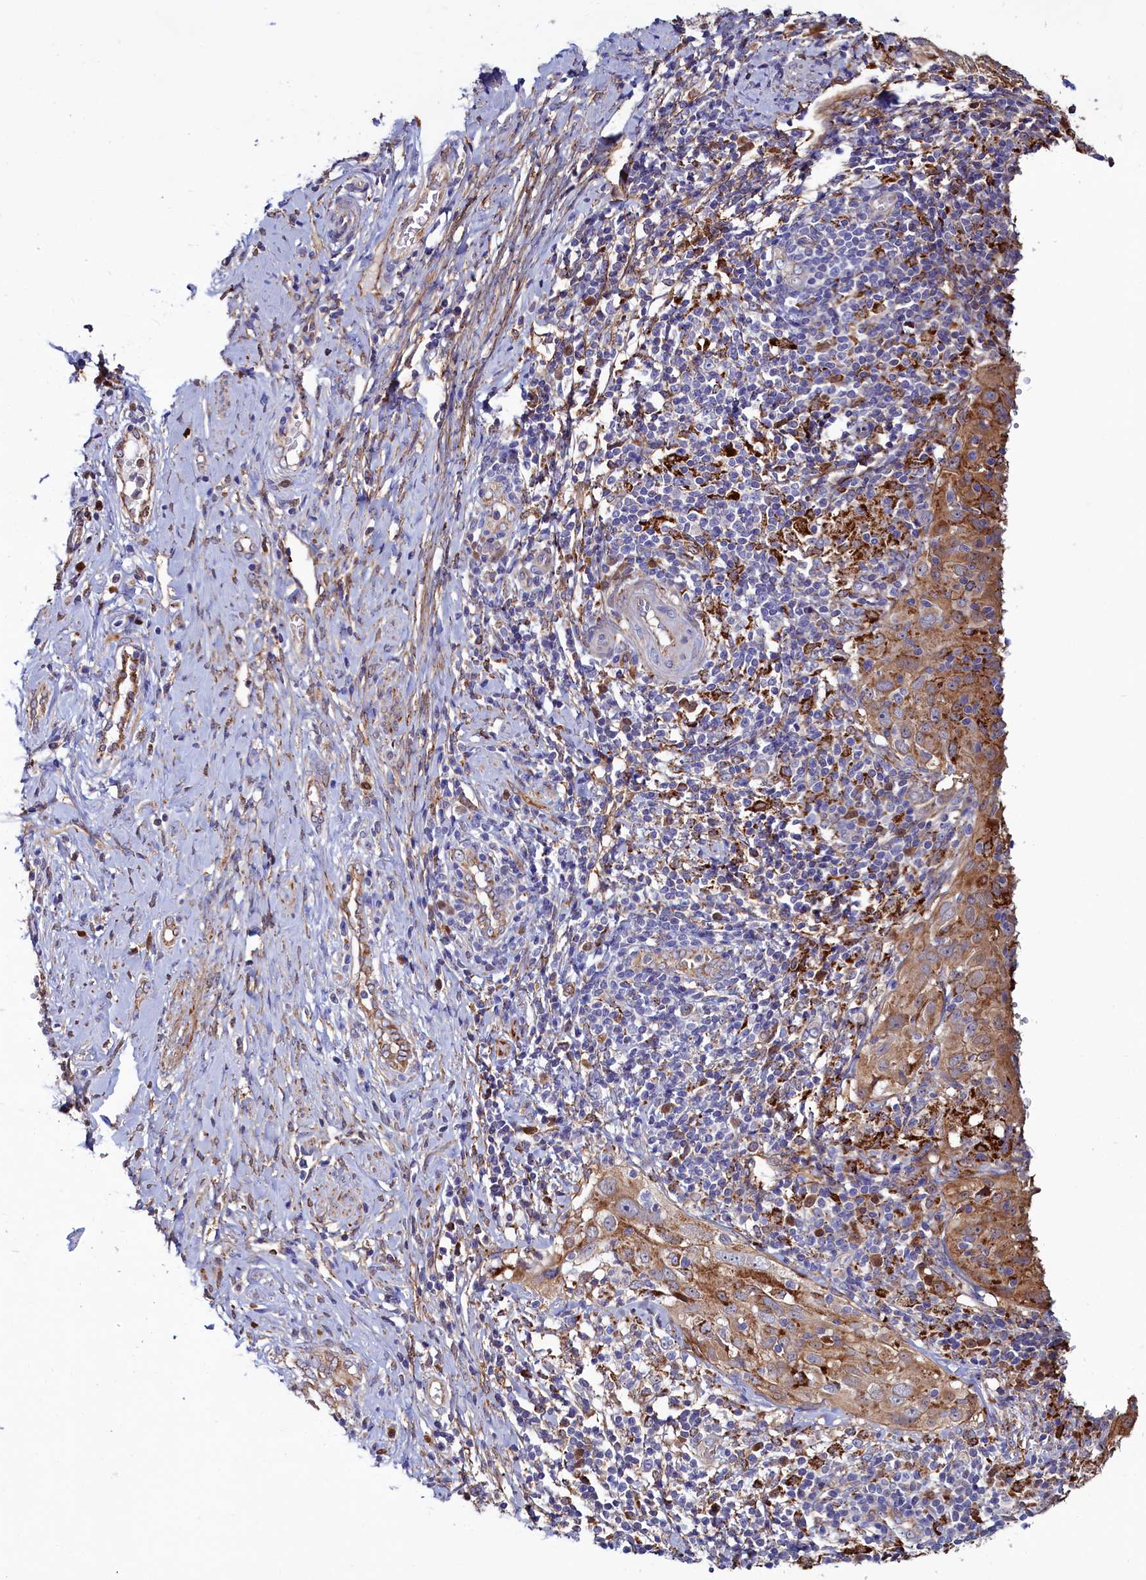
{"staining": {"intensity": "moderate", "quantity": ">75%", "location": "cytoplasmic/membranous"}, "tissue": "cervical cancer", "cell_type": "Tumor cells", "image_type": "cancer", "snomed": [{"axis": "morphology", "description": "Squamous cell carcinoma, NOS"}, {"axis": "topography", "description": "Cervix"}], "caption": "An IHC histopathology image of neoplastic tissue is shown. Protein staining in brown shows moderate cytoplasmic/membranous positivity in cervical cancer within tumor cells.", "gene": "ASTE1", "patient": {"sex": "female", "age": 31}}